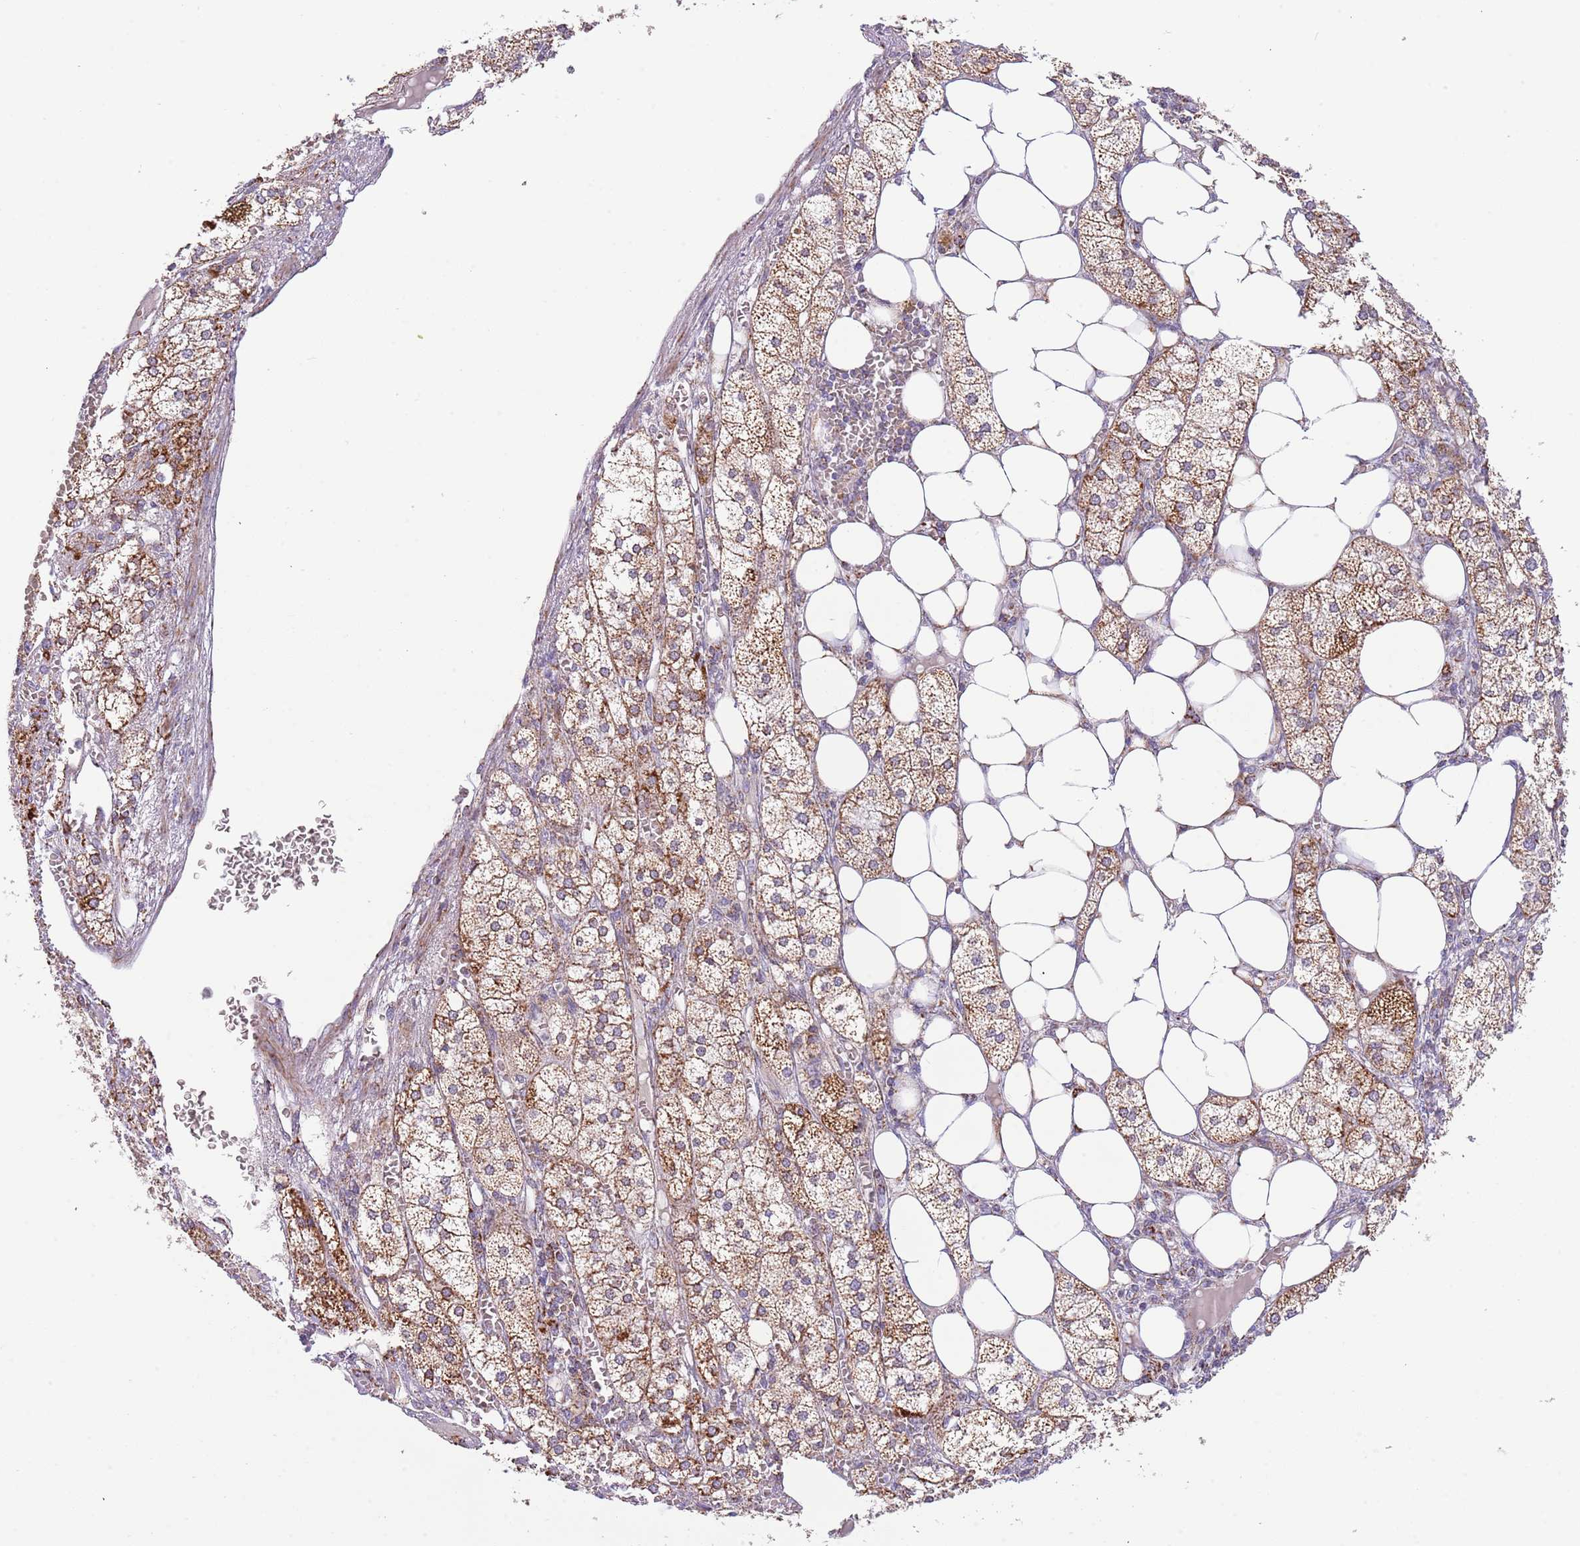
{"staining": {"intensity": "strong", "quantity": ">75%", "location": "cytoplasmic/membranous"}, "tissue": "adrenal gland", "cell_type": "Glandular cells", "image_type": "normal", "snomed": [{"axis": "morphology", "description": "Normal tissue, NOS"}, {"axis": "topography", "description": "Adrenal gland"}], "caption": "The micrograph displays staining of normal adrenal gland, revealing strong cytoplasmic/membranous protein positivity (brown color) within glandular cells. Using DAB (3,3'-diaminobenzidine) (brown) and hematoxylin (blue) stains, captured at high magnification using brightfield microscopy.", "gene": "LHX6", "patient": {"sex": "female", "age": 61}}